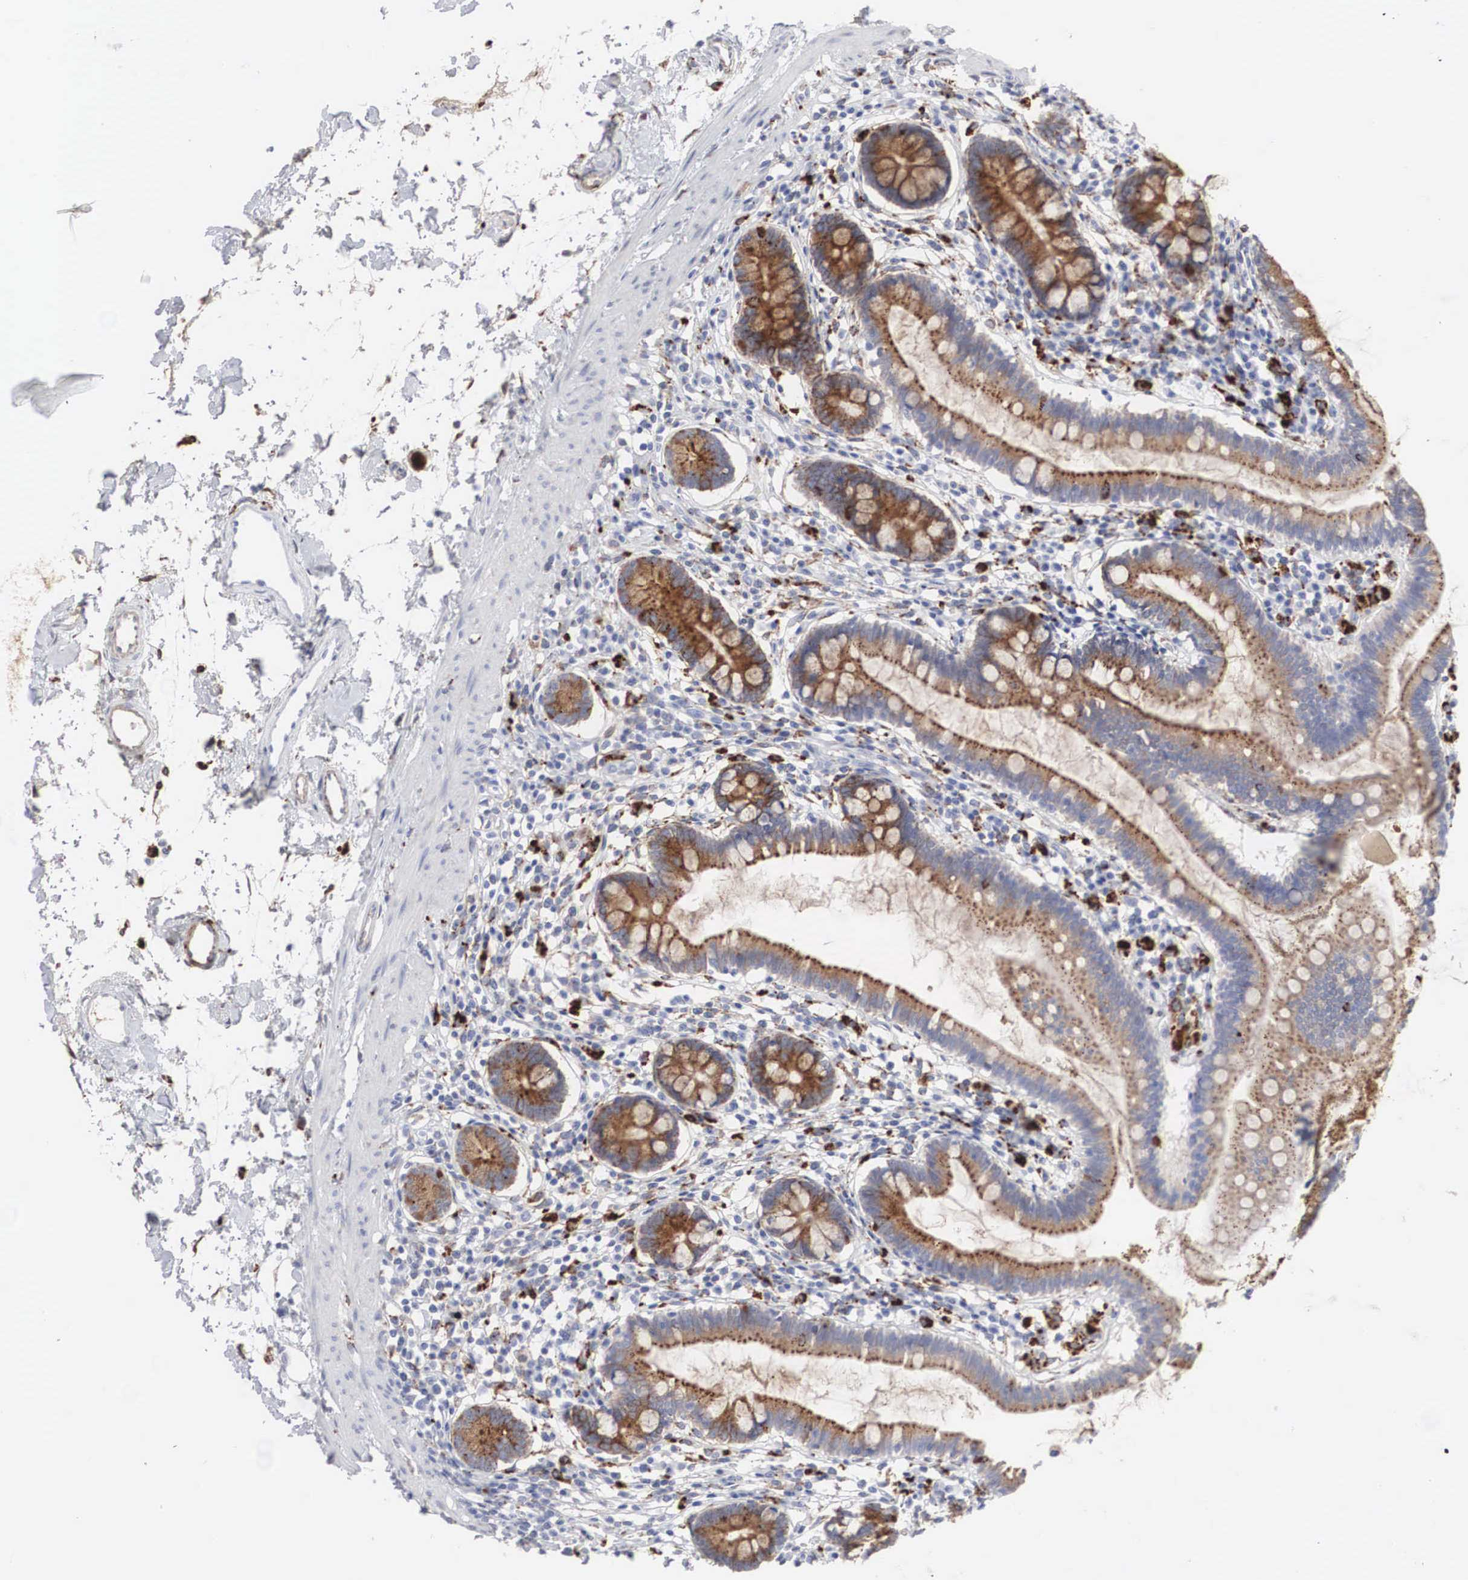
{"staining": {"intensity": "moderate", "quantity": "25%-75%", "location": "cytoplasmic/membranous"}, "tissue": "small intestine", "cell_type": "Glandular cells", "image_type": "normal", "snomed": [{"axis": "morphology", "description": "Normal tissue, NOS"}, {"axis": "topography", "description": "Small intestine"}], "caption": "Immunohistochemistry (DAB (3,3'-diaminobenzidine)) staining of unremarkable human small intestine exhibits moderate cytoplasmic/membranous protein expression in approximately 25%-75% of glandular cells. The protein of interest is stained brown, and the nuclei are stained in blue (DAB (3,3'-diaminobenzidine) IHC with brightfield microscopy, high magnification).", "gene": "LGALS3BP", "patient": {"sex": "female", "age": 37}}